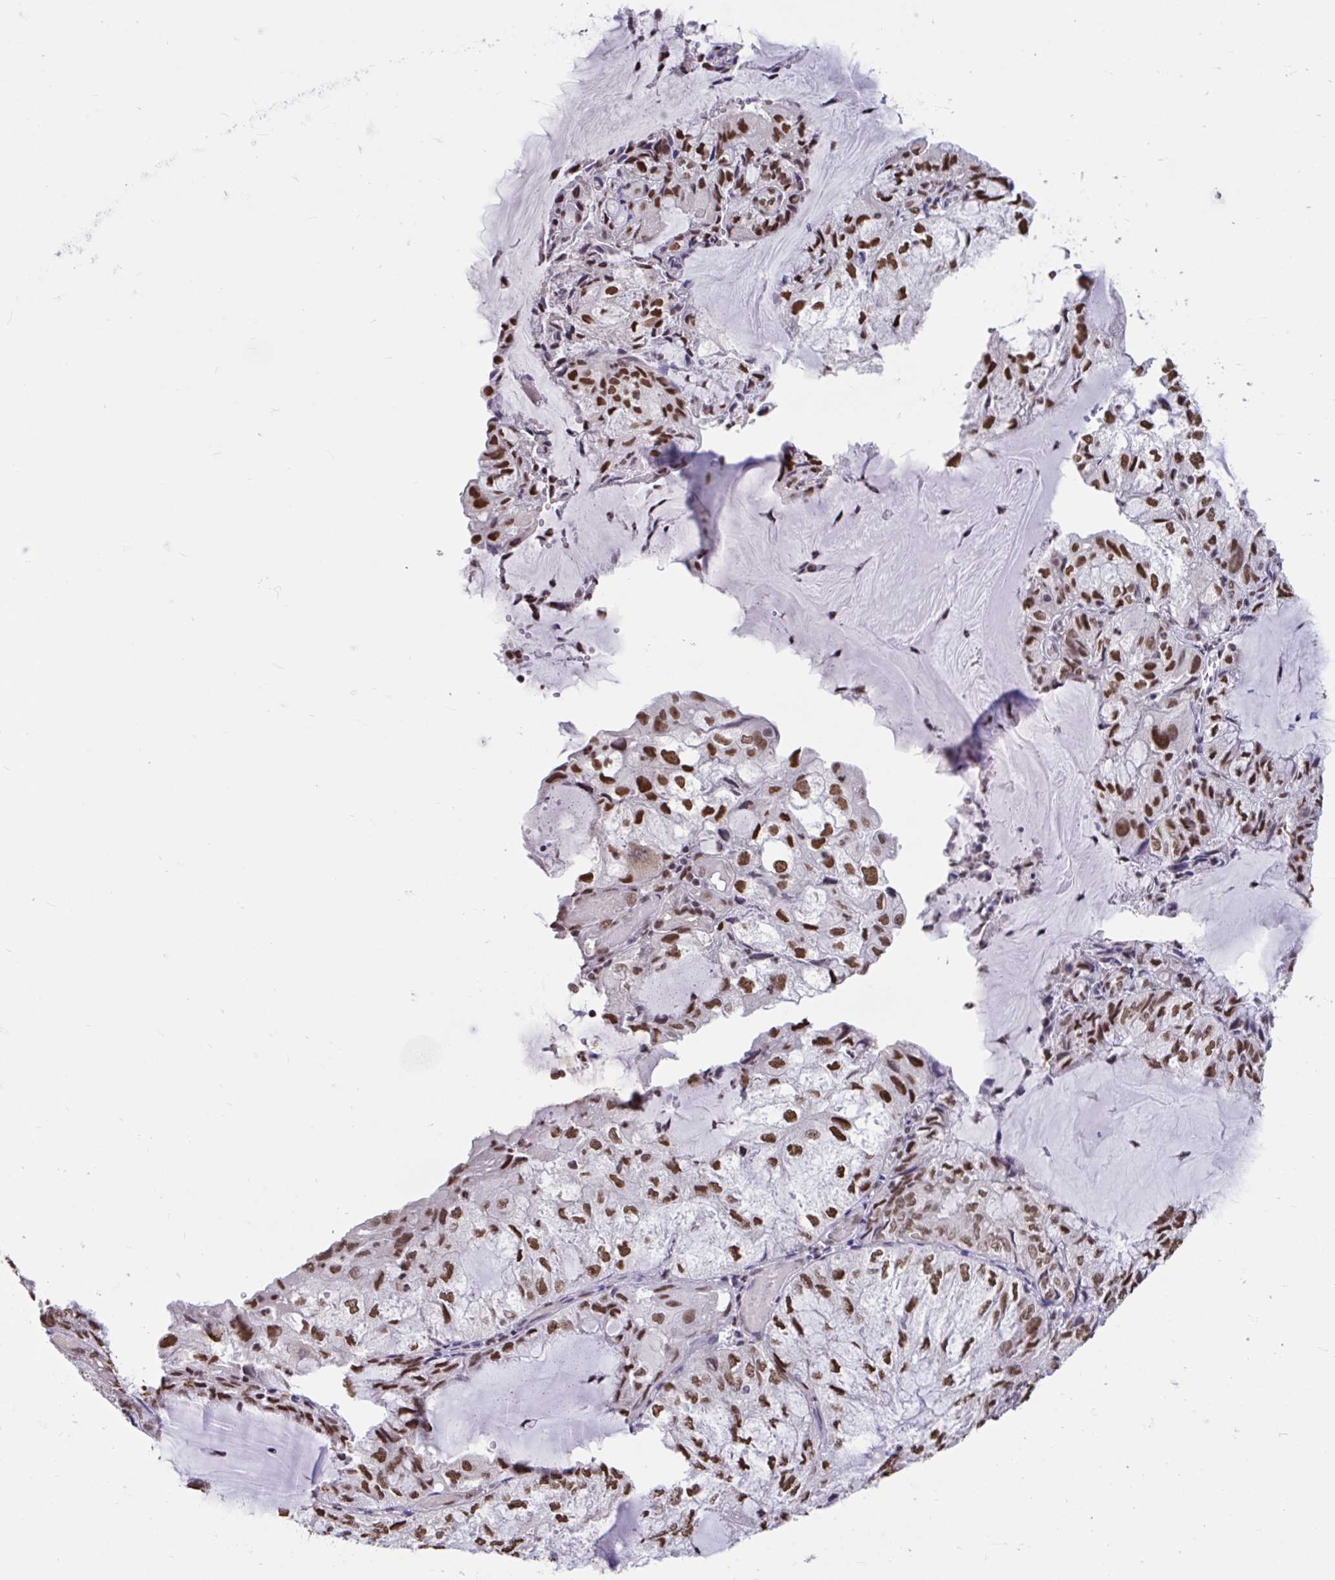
{"staining": {"intensity": "strong", "quantity": ">75%", "location": "nuclear"}, "tissue": "endometrial cancer", "cell_type": "Tumor cells", "image_type": "cancer", "snomed": [{"axis": "morphology", "description": "Adenocarcinoma, NOS"}, {"axis": "topography", "description": "Endometrium"}], "caption": "This is an image of IHC staining of adenocarcinoma (endometrial), which shows strong expression in the nuclear of tumor cells.", "gene": "HNRNPDL", "patient": {"sex": "female", "age": 81}}